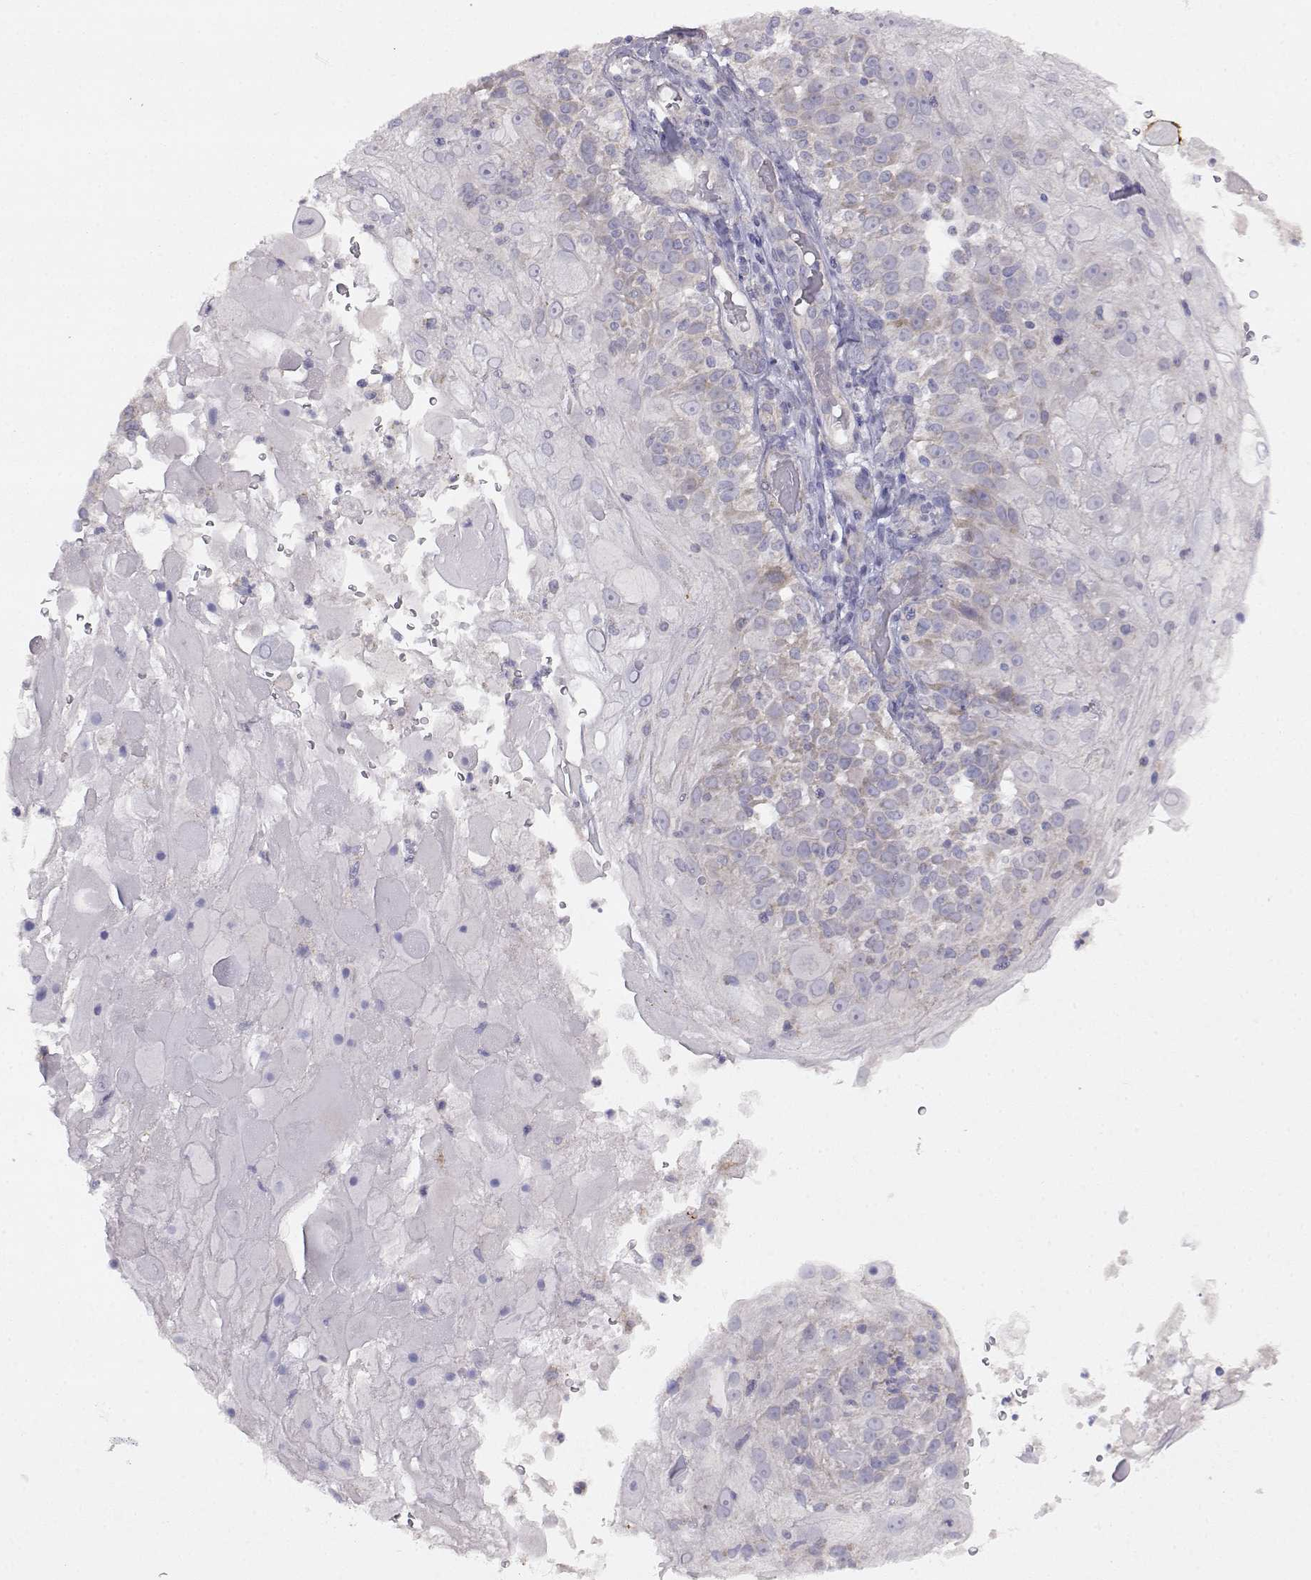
{"staining": {"intensity": "weak", "quantity": "<25%", "location": "cytoplasmic/membranous"}, "tissue": "skin cancer", "cell_type": "Tumor cells", "image_type": "cancer", "snomed": [{"axis": "morphology", "description": "Normal tissue, NOS"}, {"axis": "morphology", "description": "Squamous cell carcinoma, NOS"}, {"axis": "topography", "description": "Skin"}], "caption": "Immunohistochemical staining of human skin squamous cell carcinoma demonstrates no significant expression in tumor cells.", "gene": "DDC", "patient": {"sex": "female", "age": 83}}